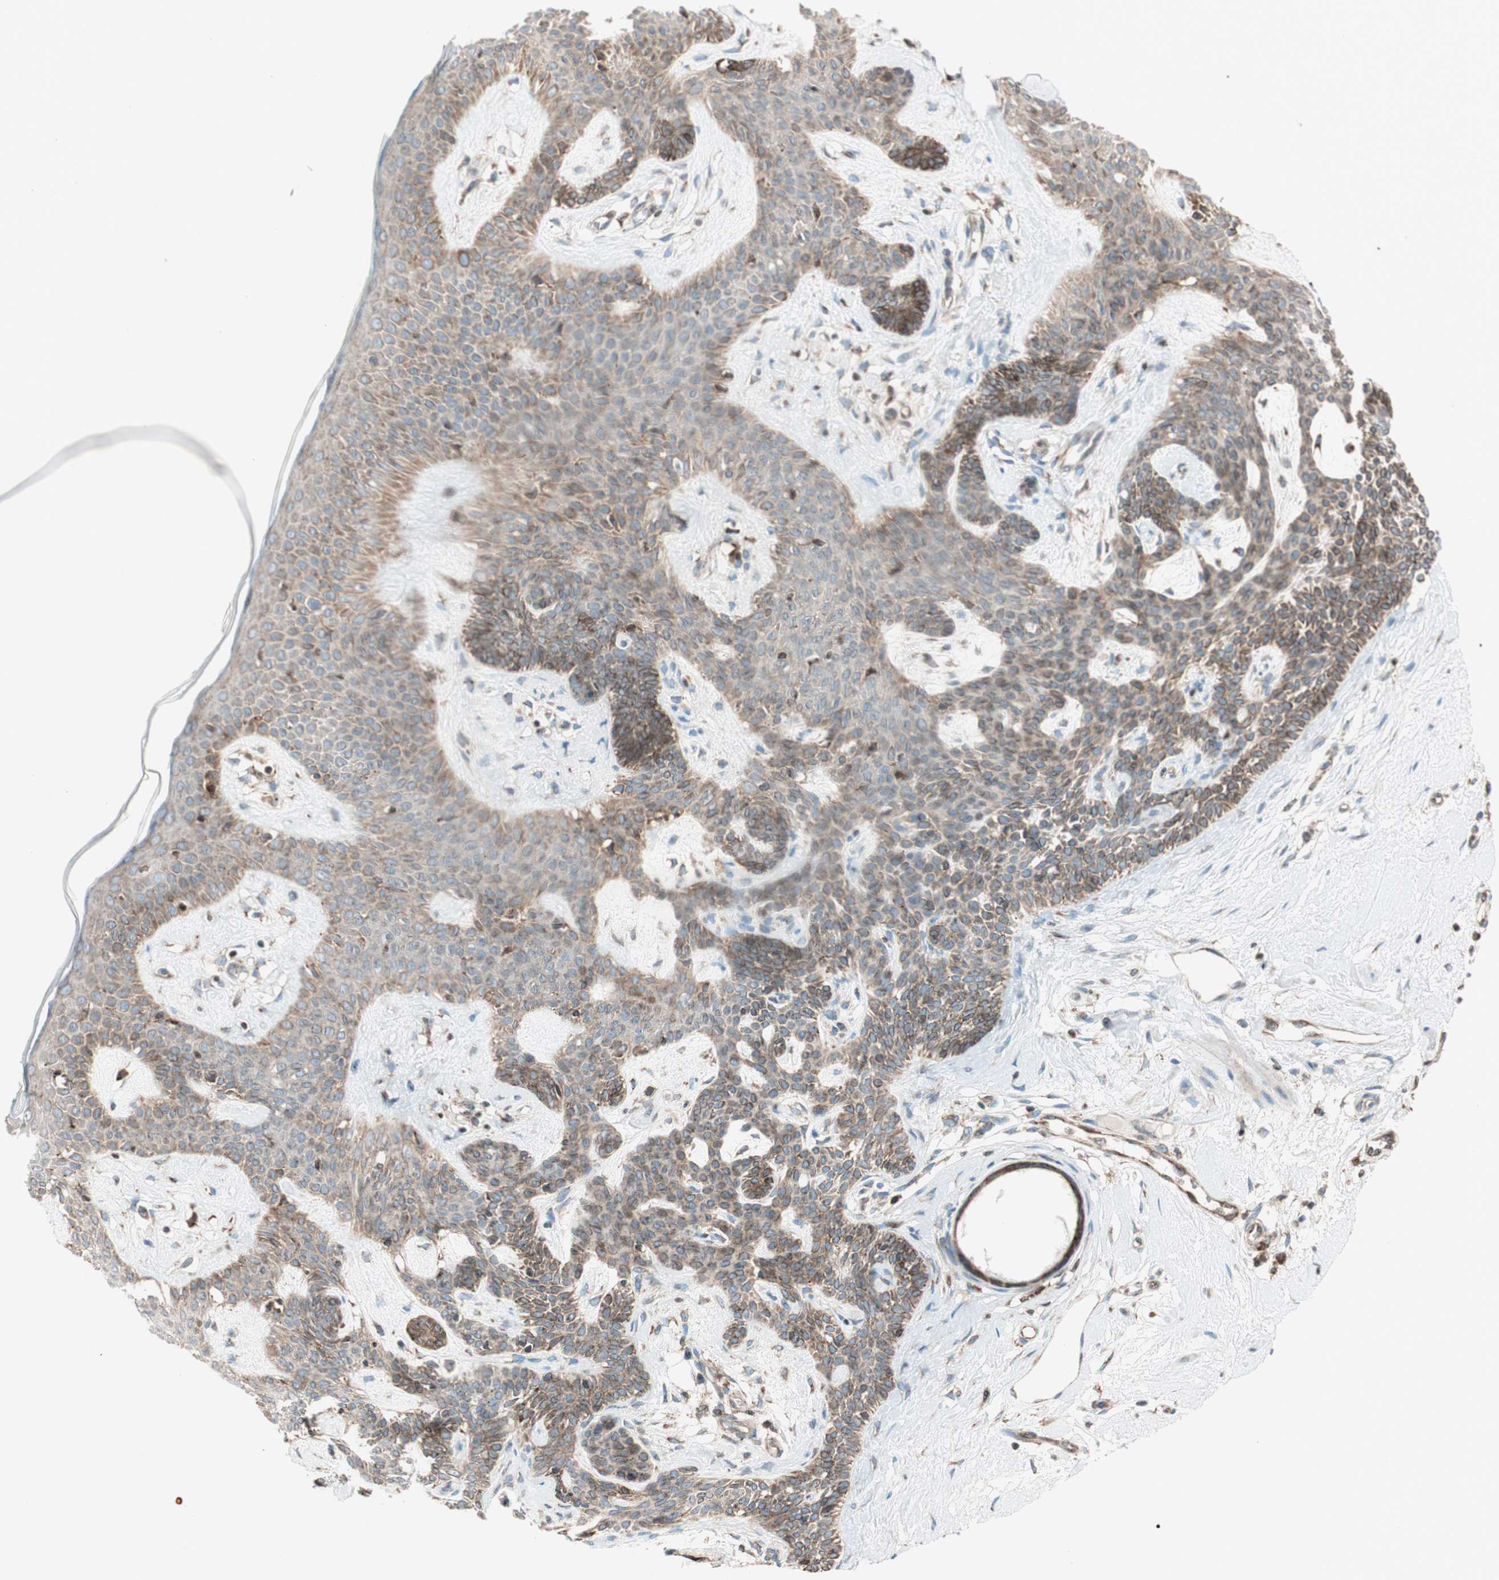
{"staining": {"intensity": "weak", "quantity": "25%-75%", "location": "cytoplasmic/membranous"}, "tissue": "skin cancer", "cell_type": "Tumor cells", "image_type": "cancer", "snomed": [{"axis": "morphology", "description": "Developmental malformation"}, {"axis": "morphology", "description": "Basal cell carcinoma"}, {"axis": "topography", "description": "Skin"}], "caption": "Protein expression analysis of human skin cancer (basal cell carcinoma) reveals weak cytoplasmic/membranous staining in about 25%-75% of tumor cells. The staining was performed using DAB (3,3'-diaminobenzidine), with brown indicating positive protein expression. Nuclei are stained blue with hematoxylin.", "gene": "PRKCSH", "patient": {"sex": "female", "age": 62}}